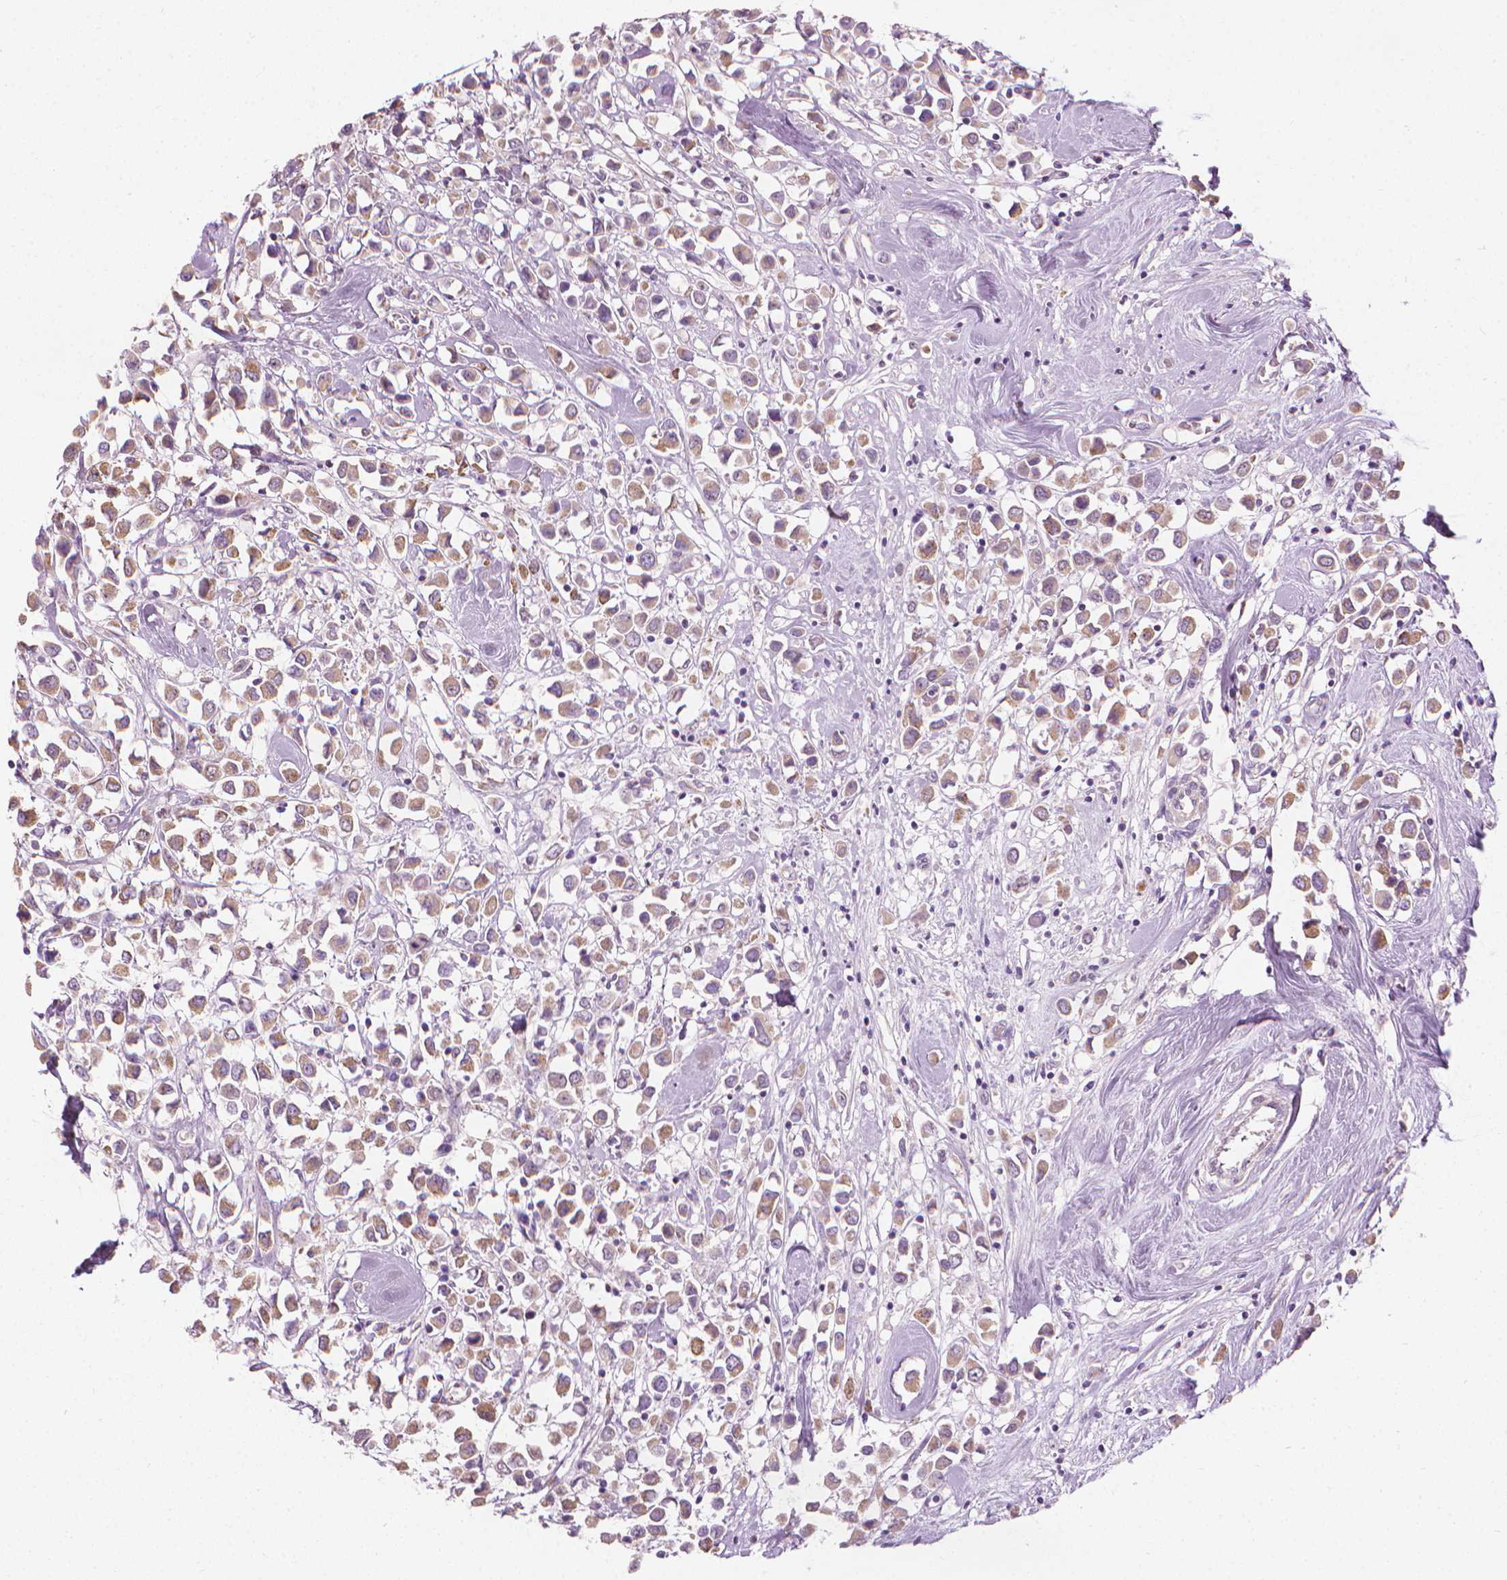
{"staining": {"intensity": "moderate", "quantity": "25%-75%", "location": "cytoplasmic/membranous"}, "tissue": "breast cancer", "cell_type": "Tumor cells", "image_type": "cancer", "snomed": [{"axis": "morphology", "description": "Duct carcinoma"}, {"axis": "topography", "description": "Breast"}], "caption": "The image shows a brown stain indicating the presence of a protein in the cytoplasmic/membranous of tumor cells in breast cancer (infiltrating ductal carcinoma).", "gene": "CFAP126", "patient": {"sex": "female", "age": 61}}